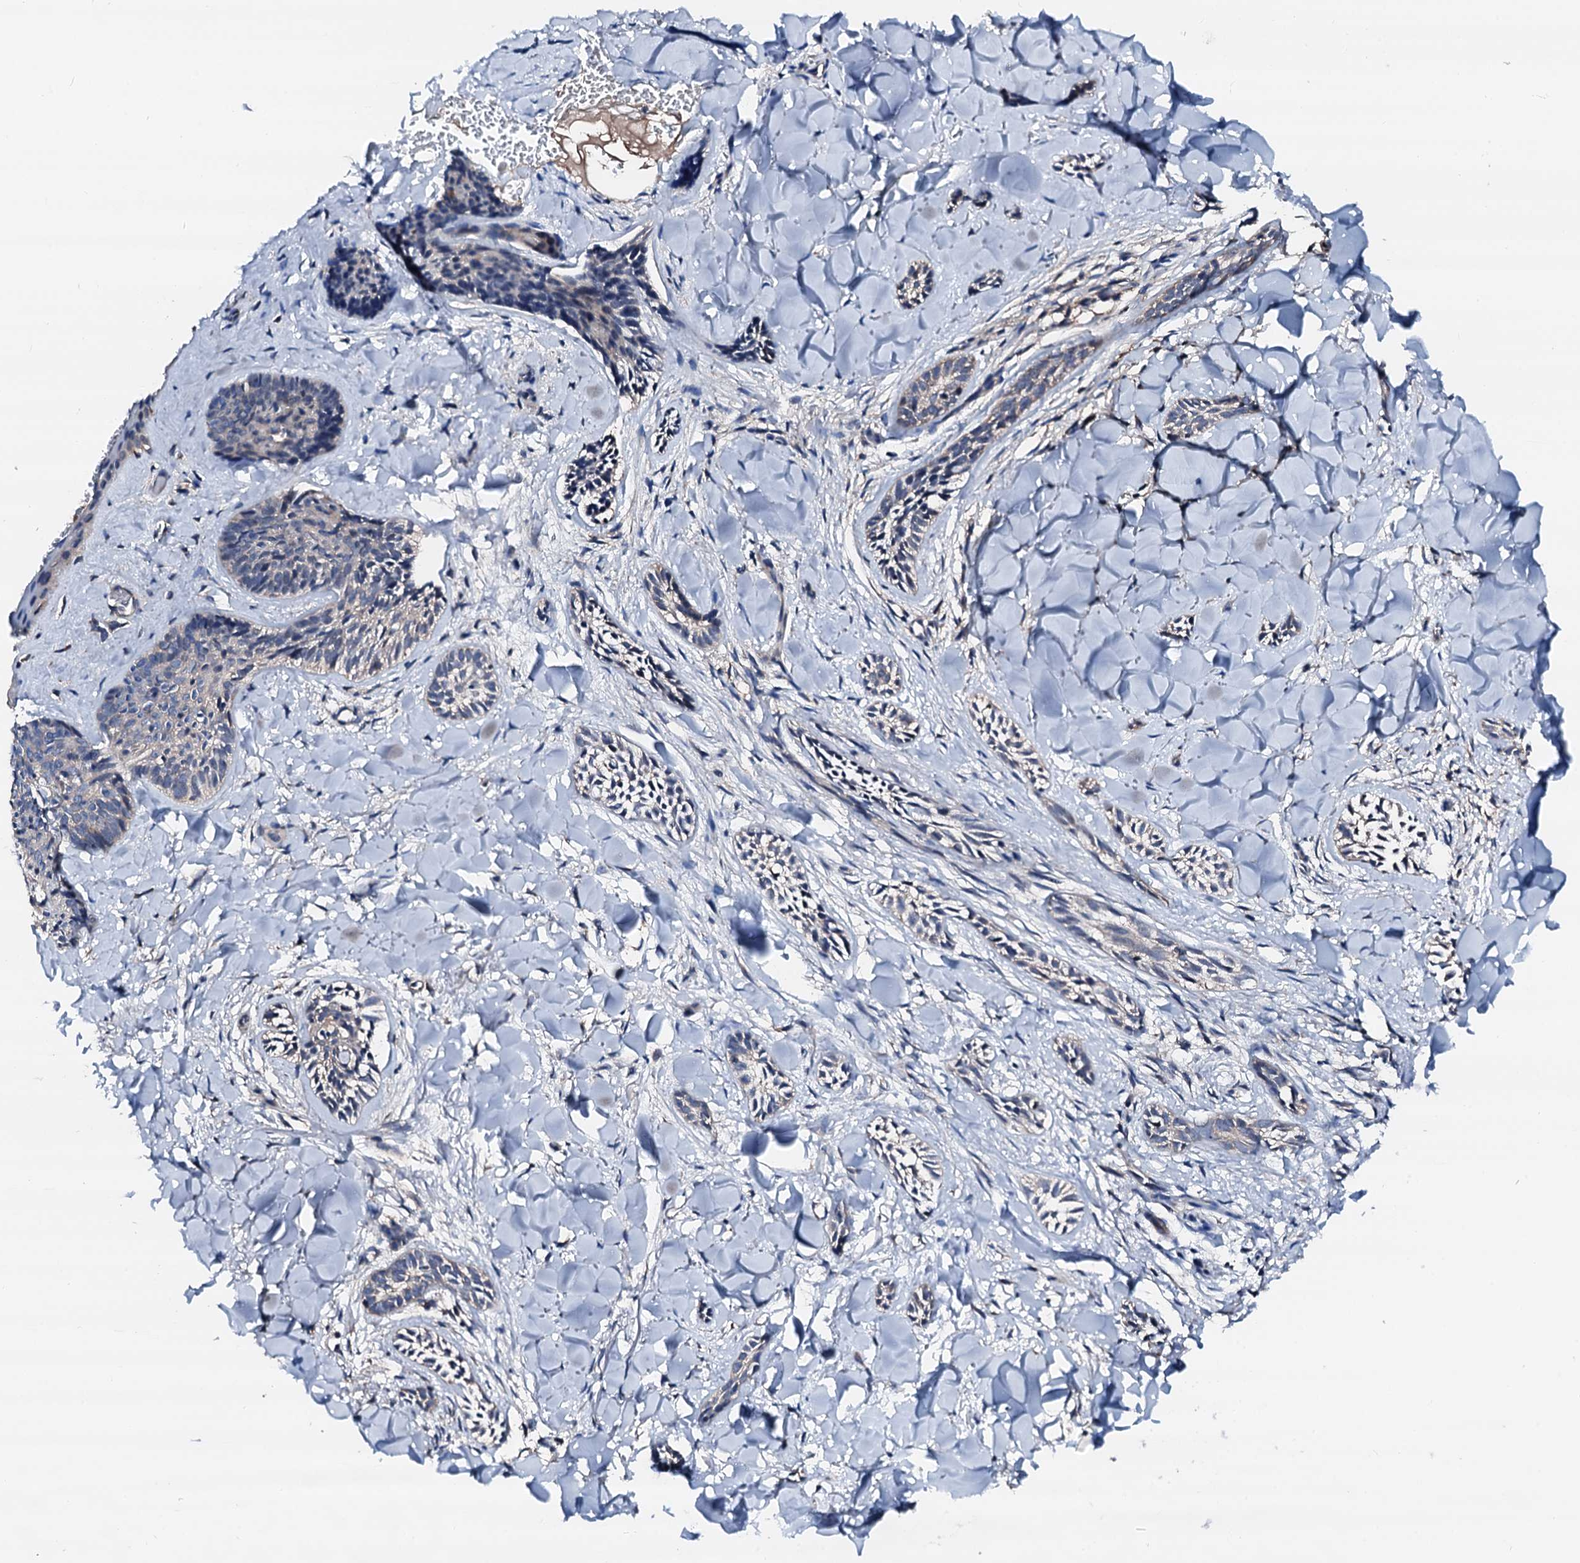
{"staining": {"intensity": "weak", "quantity": "<25%", "location": "cytoplasmic/membranous"}, "tissue": "skin cancer", "cell_type": "Tumor cells", "image_type": "cancer", "snomed": [{"axis": "morphology", "description": "Basal cell carcinoma"}, {"axis": "topography", "description": "Skin"}], "caption": "This micrograph is of skin basal cell carcinoma stained with immunohistochemistry to label a protein in brown with the nuclei are counter-stained blue. There is no expression in tumor cells. (Stains: DAB (3,3'-diaminobenzidine) IHC with hematoxylin counter stain, Microscopy: brightfield microscopy at high magnification).", "gene": "TRAFD1", "patient": {"sex": "female", "age": 59}}